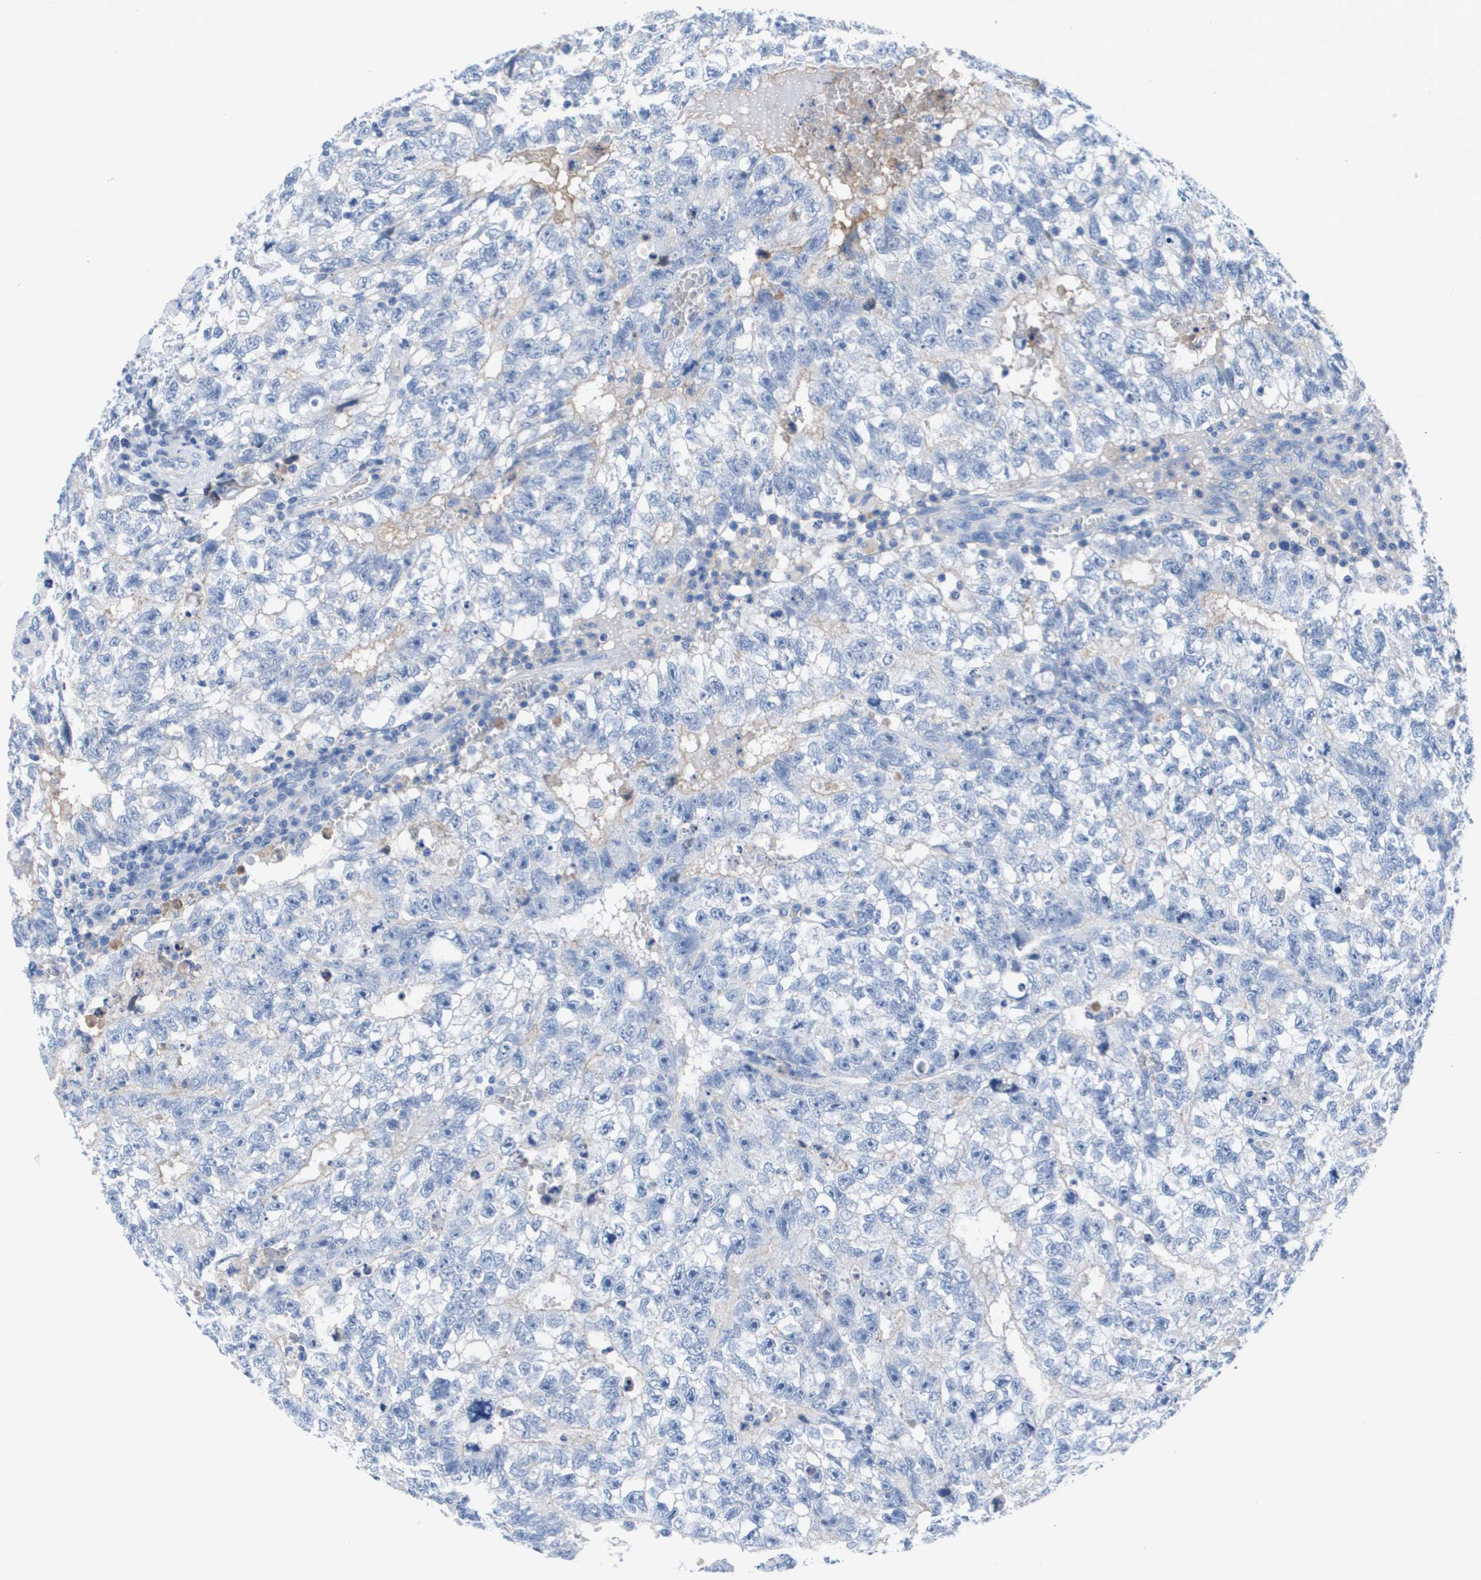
{"staining": {"intensity": "negative", "quantity": "none", "location": "none"}, "tissue": "testis cancer", "cell_type": "Tumor cells", "image_type": "cancer", "snomed": [{"axis": "morphology", "description": "Seminoma, NOS"}, {"axis": "morphology", "description": "Carcinoma, Embryonal, NOS"}, {"axis": "topography", "description": "Testis"}], "caption": "Testis embryonal carcinoma was stained to show a protein in brown. There is no significant staining in tumor cells. (DAB (3,3'-diaminobenzidine) IHC, high magnification).", "gene": "APOA1", "patient": {"sex": "male", "age": 38}}